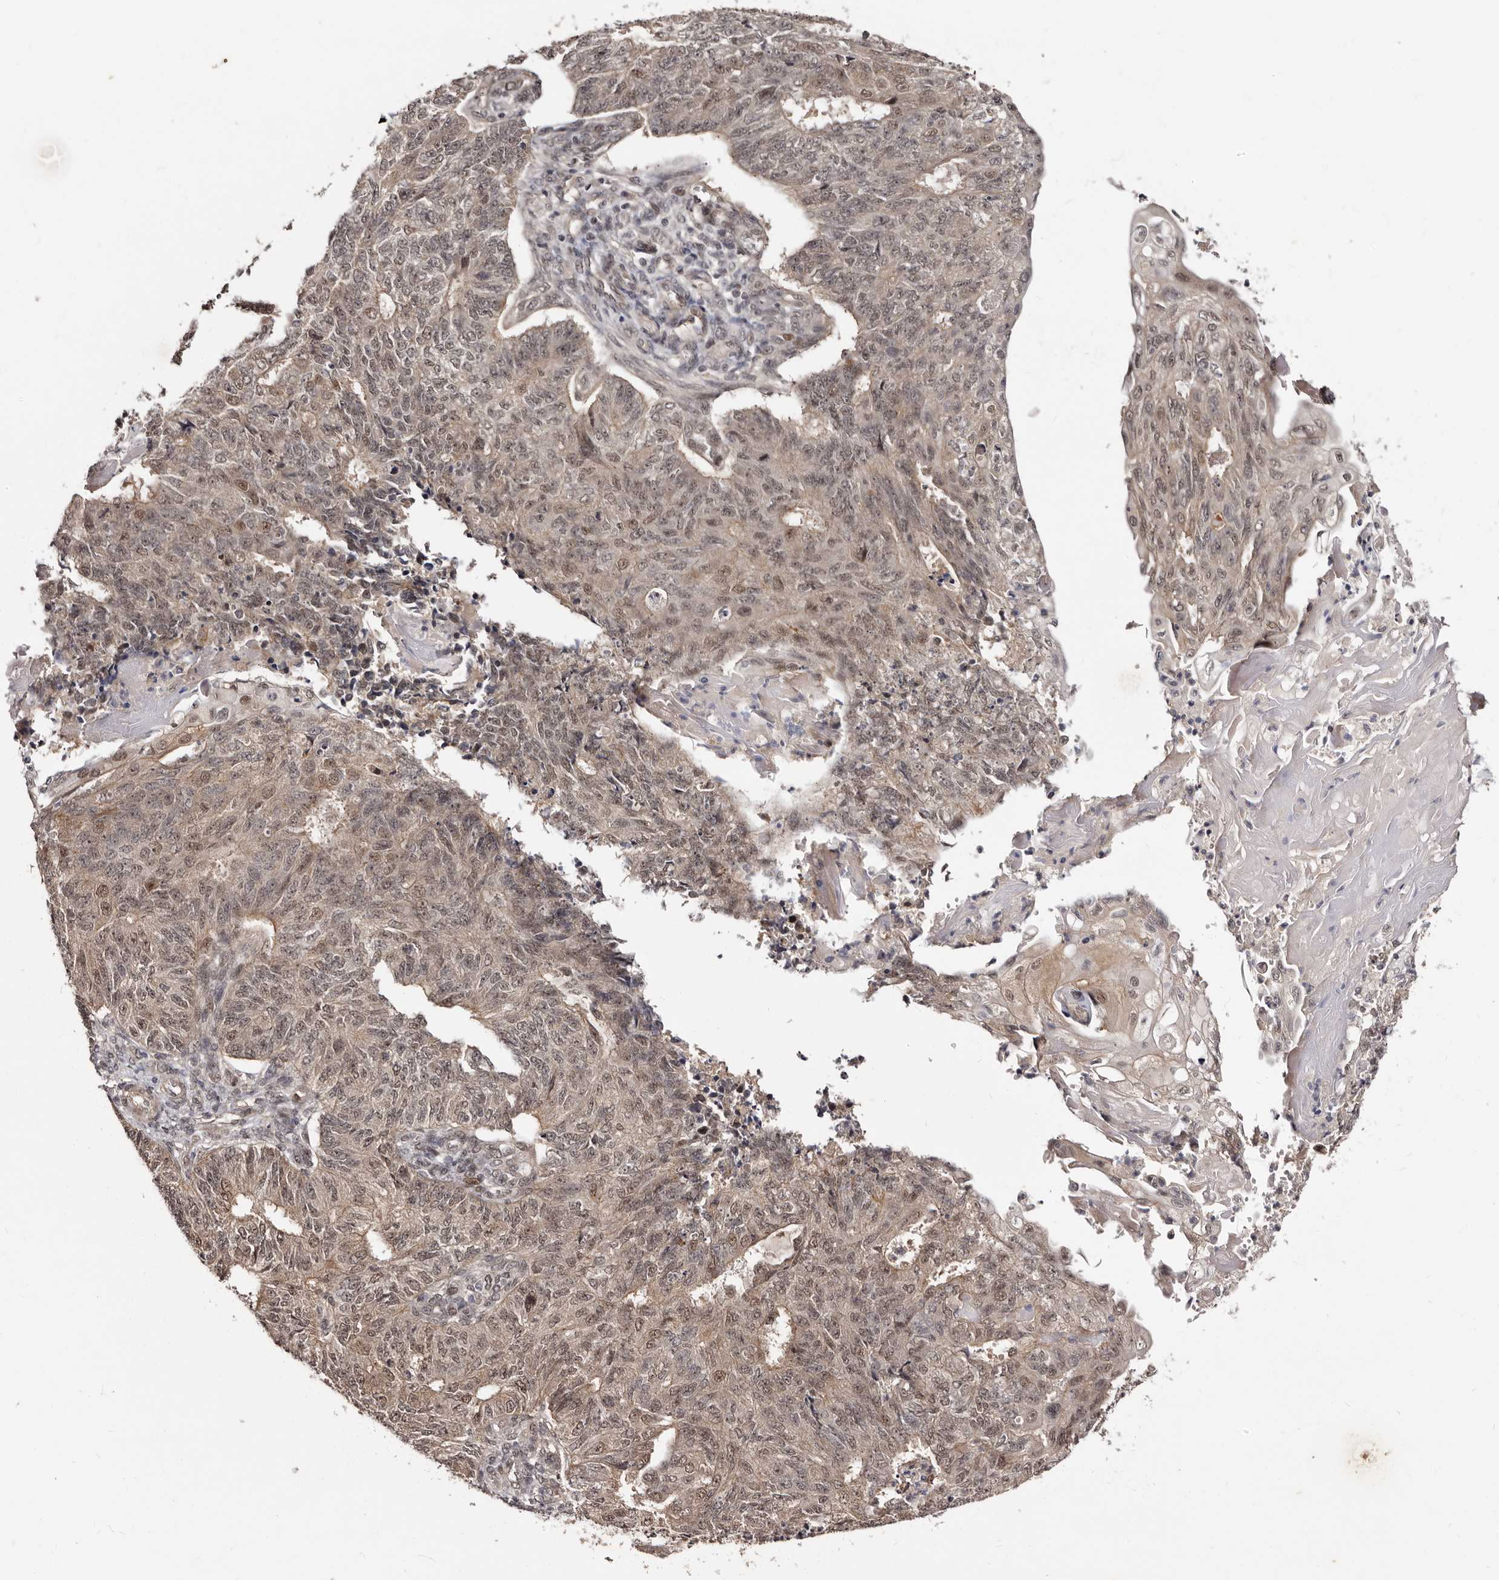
{"staining": {"intensity": "moderate", "quantity": ">75%", "location": "cytoplasmic/membranous,nuclear"}, "tissue": "endometrial cancer", "cell_type": "Tumor cells", "image_type": "cancer", "snomed": [{"axis": "morphology", "description": "Adenocarcinoma, NOS"}, {"axis": "topography", "description": "Endometrium"}], "caption": "A brown stain labels moderate cytoplasmic/membranous and nuclear expression of a protein in human adenocarcinoma (endometrial) tumor cells. The staining is performed using DAB (3,3'-diaminobenzidine) brown chromogen to label protein expression. The nuclei are counter-stained blue using hematoxylin.", "gene": "TBC1D22B", "patient": {"sex": "female", "age": 32}}